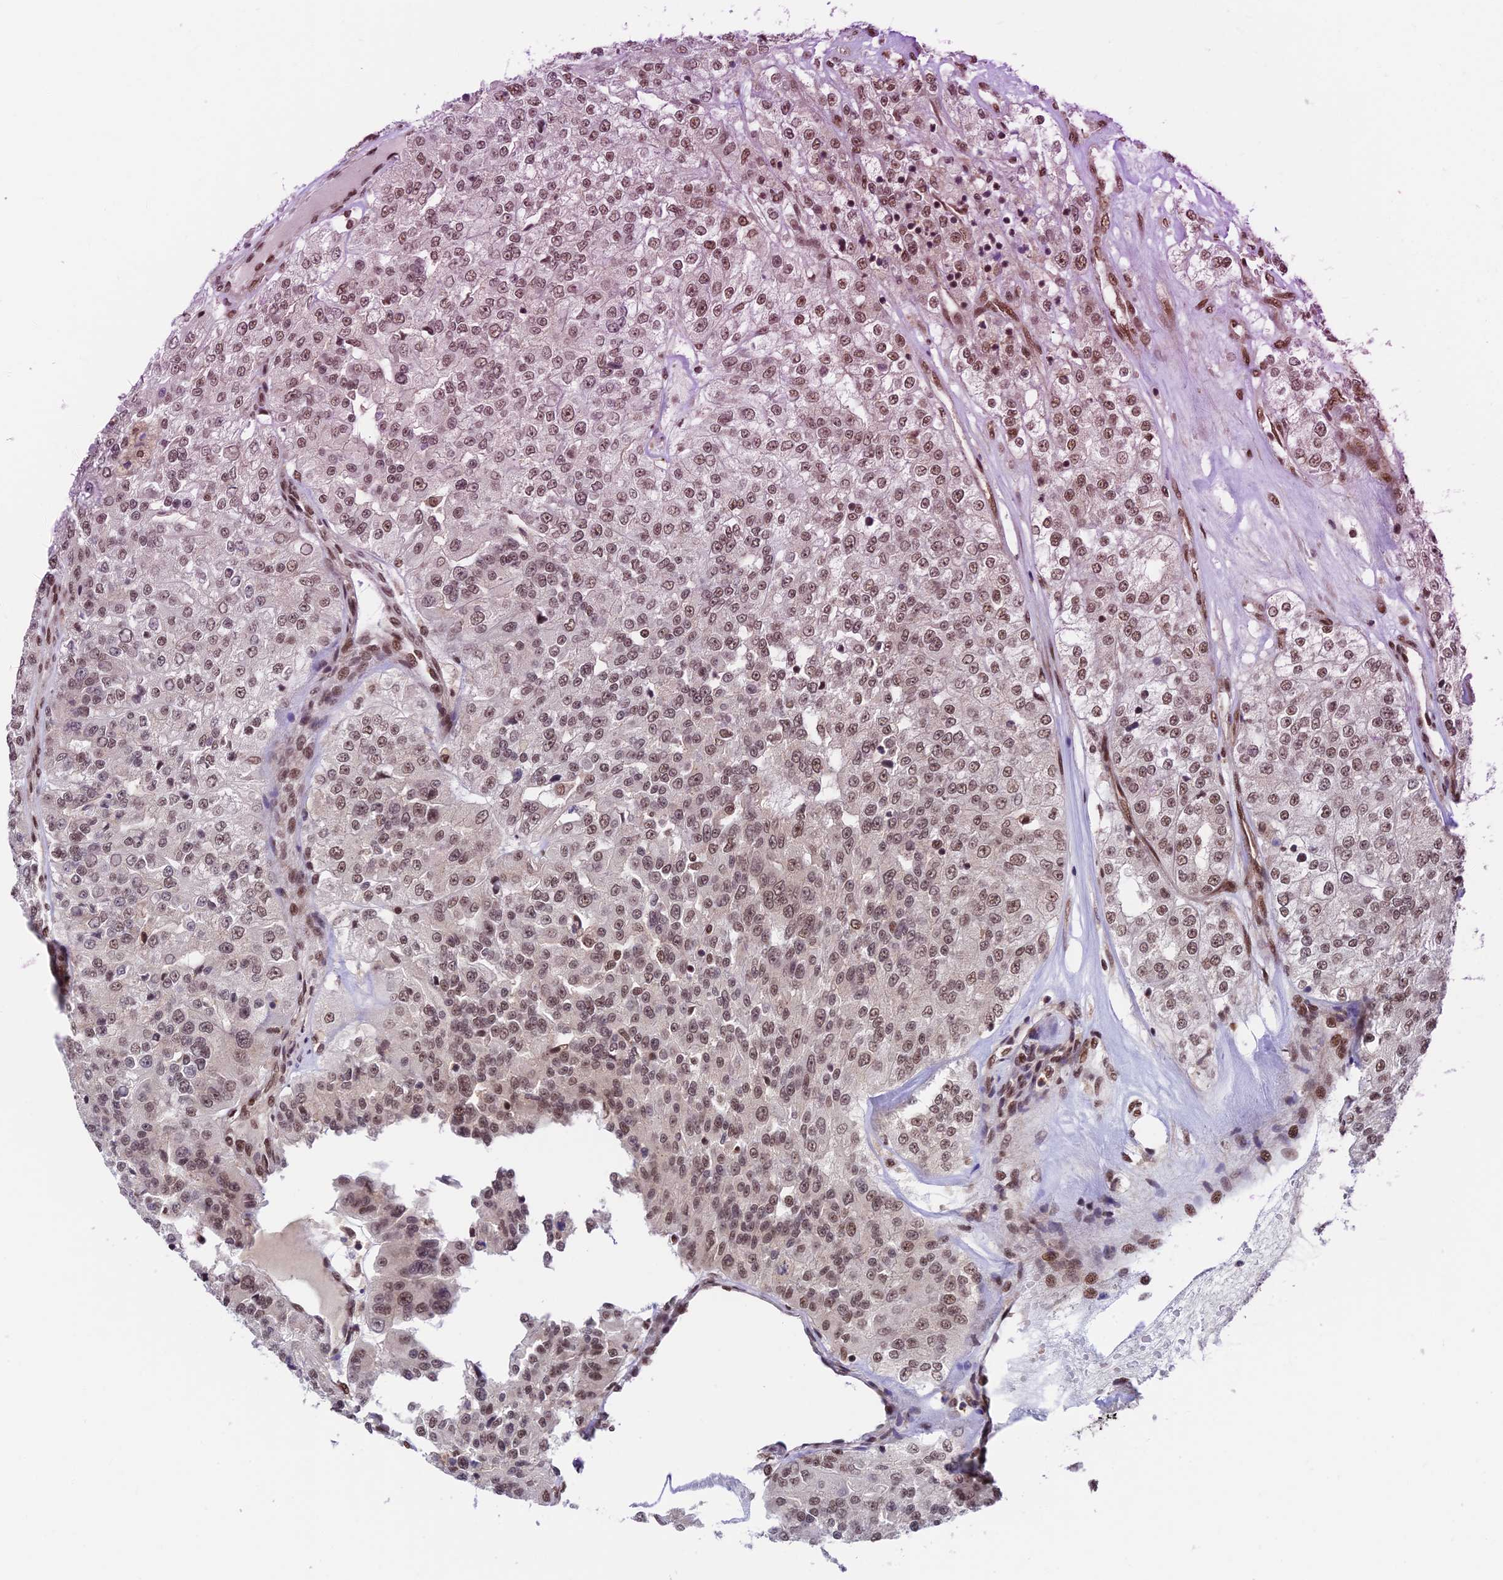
{"staining": {"intensity": "moderate", "quantity": ">75%", "location": "nuclear"}, "tissue": "renal cancer", "cell_type": "Tumor cells", "image_type": "cancer", "snomed": [{"axis": "morphology", "description": "Adenocarcinoma, NOS"}, {"axis": "topography", "description": "Kidney"}], "caption": "Renal cancer stained for a protein demonstrates moderate nuclear positivity in tumor cells. (DAB (3,3'-diaminobenzidine) IHC with brightfield microscopy, high magnification).", "gene": "RBM42", "patient": {"sex": "female", "age": 63}}